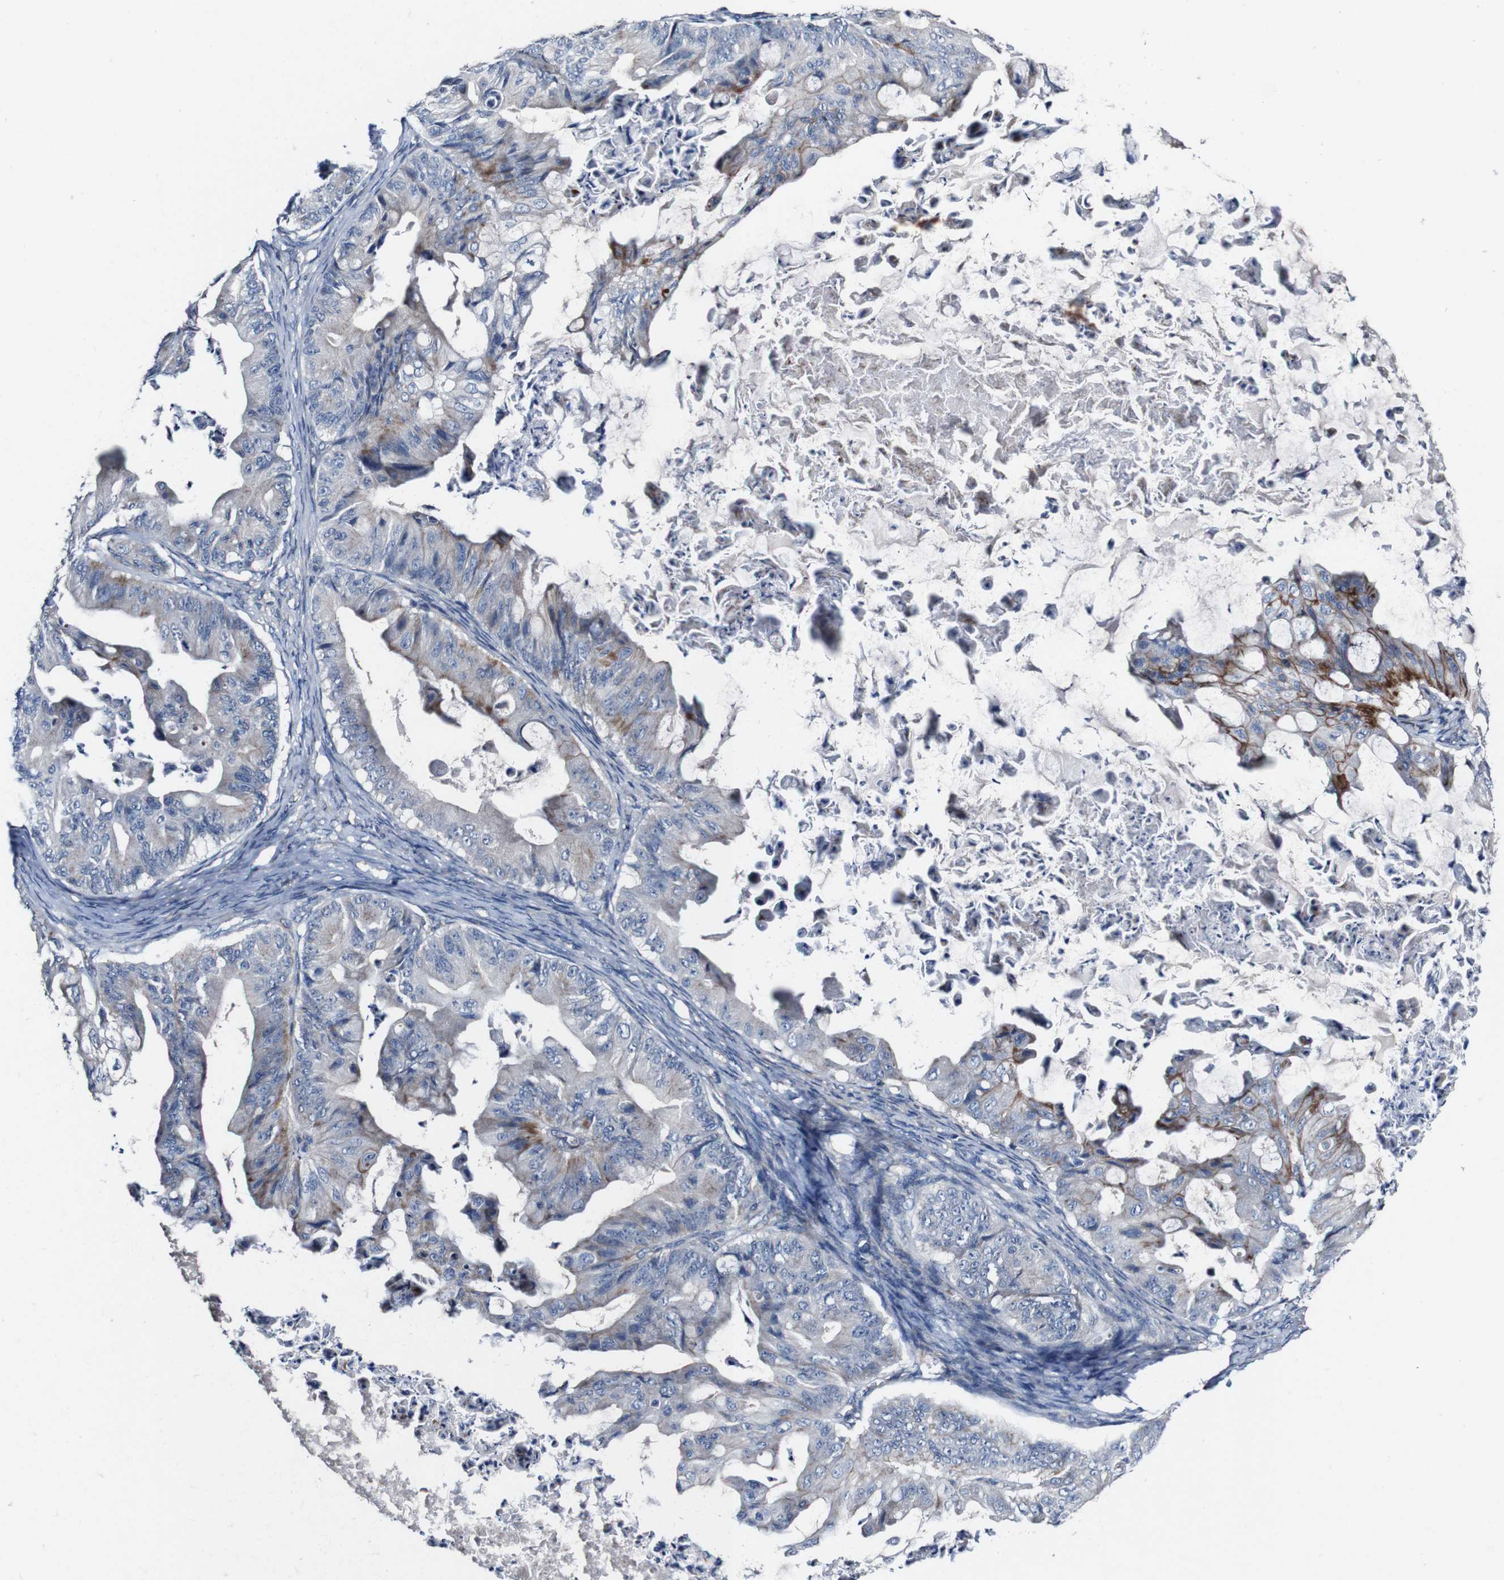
{"staining": {"intensity": "moderate", "quantity": "<25%", "location": "cytoplasmic/membranous"}, "tissue": "ovarian cancer", "cell_type": "Tumor cells", "image_type": "cancer", "snomed": [{"axis": "morphology", "description": "Cystadenocarcinoma, mucinous, NOS"}, {"axis": "topography", "description": "Ovary"}], "caption": "IHC (DAB) staining of human mucinous cystadenocarcinoma (ovarian) exhibits moderate cytoplasmic/membranous protein staining in approximately <25% of tumor cells.", "gene": "GRAMD1A", "patient": {"sex": "female", "age": 37}}